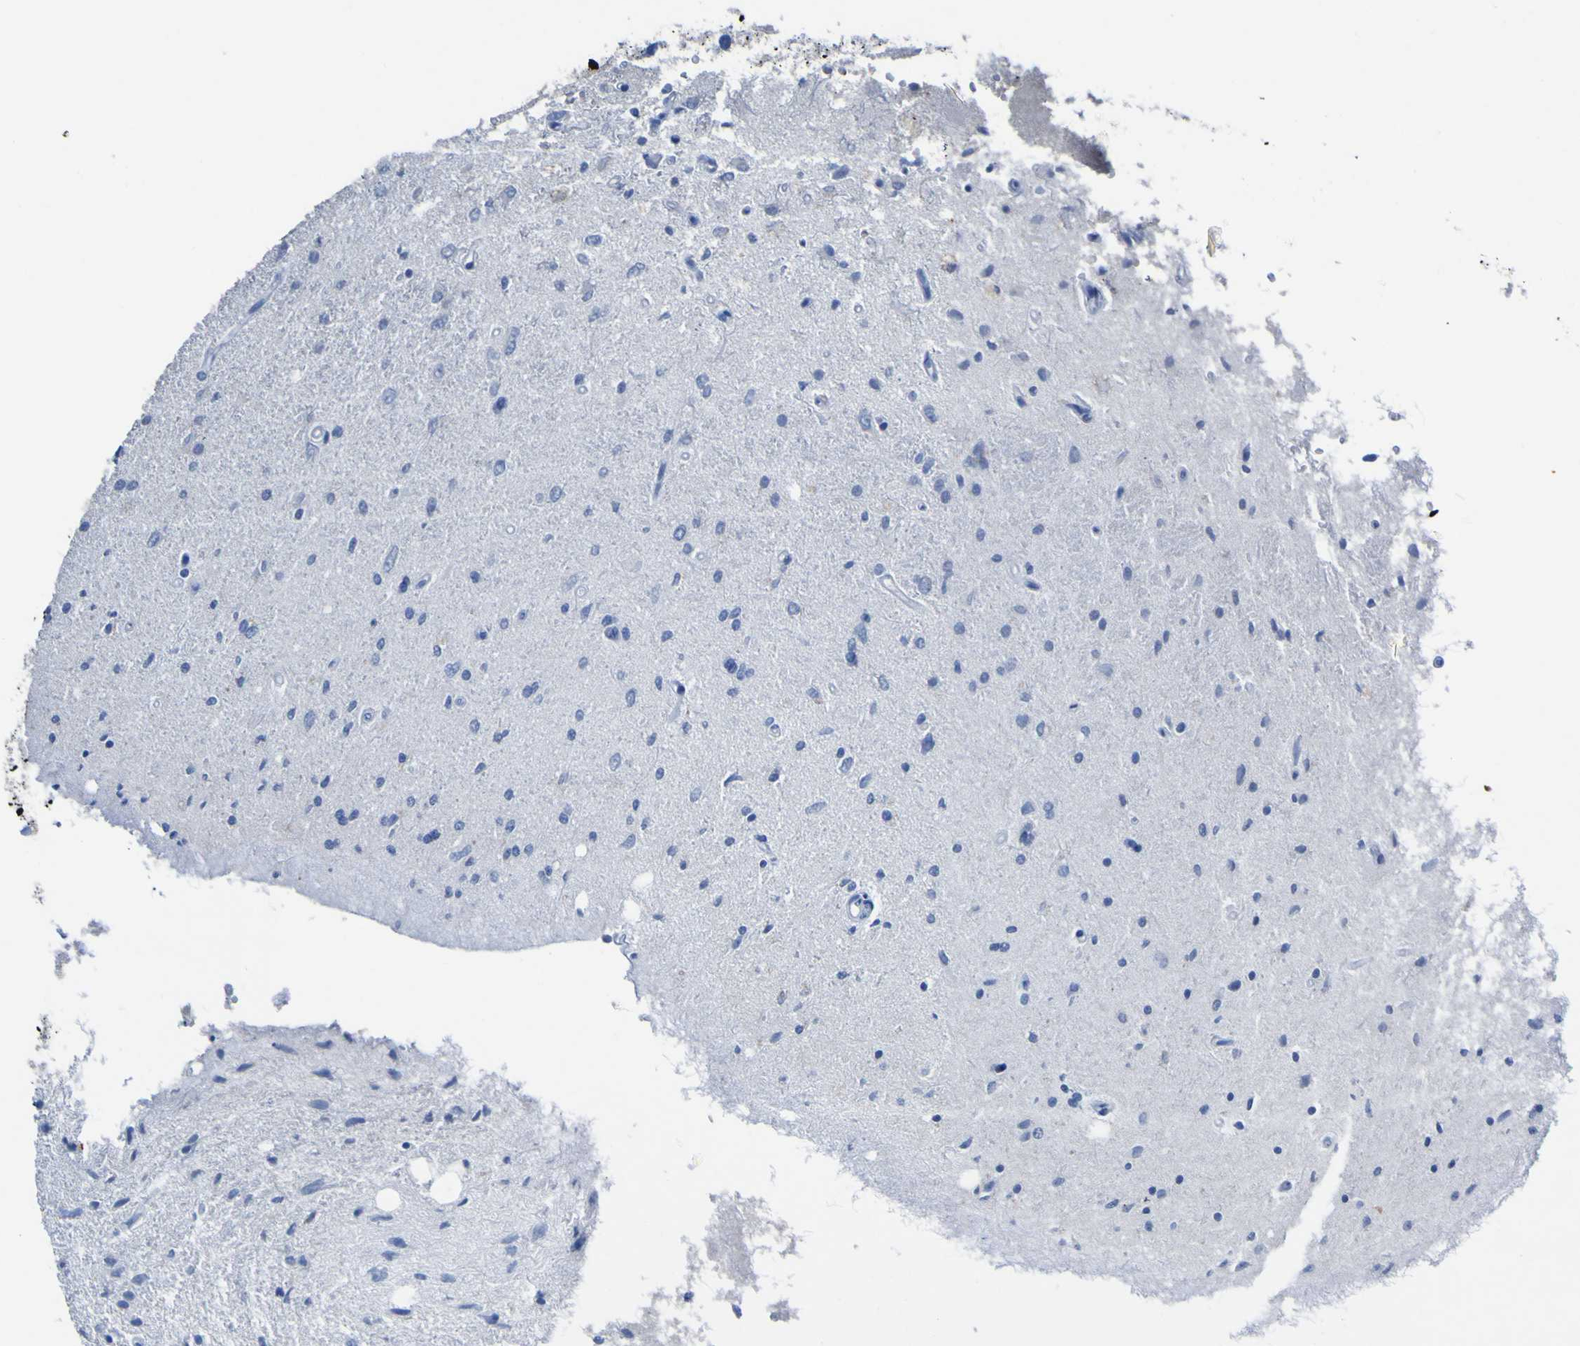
{"staining": {"intensity": "negative", "quantity": "none", "location": "none"}, "tissue": "glioma", "cell_type": "Tumor cells", "image_type": "cancer", "snomed": [{"axis": "morphology", "description": "Glioma, malignant, Low grade"}, {"axis": "topography", "description": "Brain"}], "caption": "Tumor cells show no significant positivity in glioma.", "gene": "GCM1", "patient": {"sex": "male", "age": 77}}